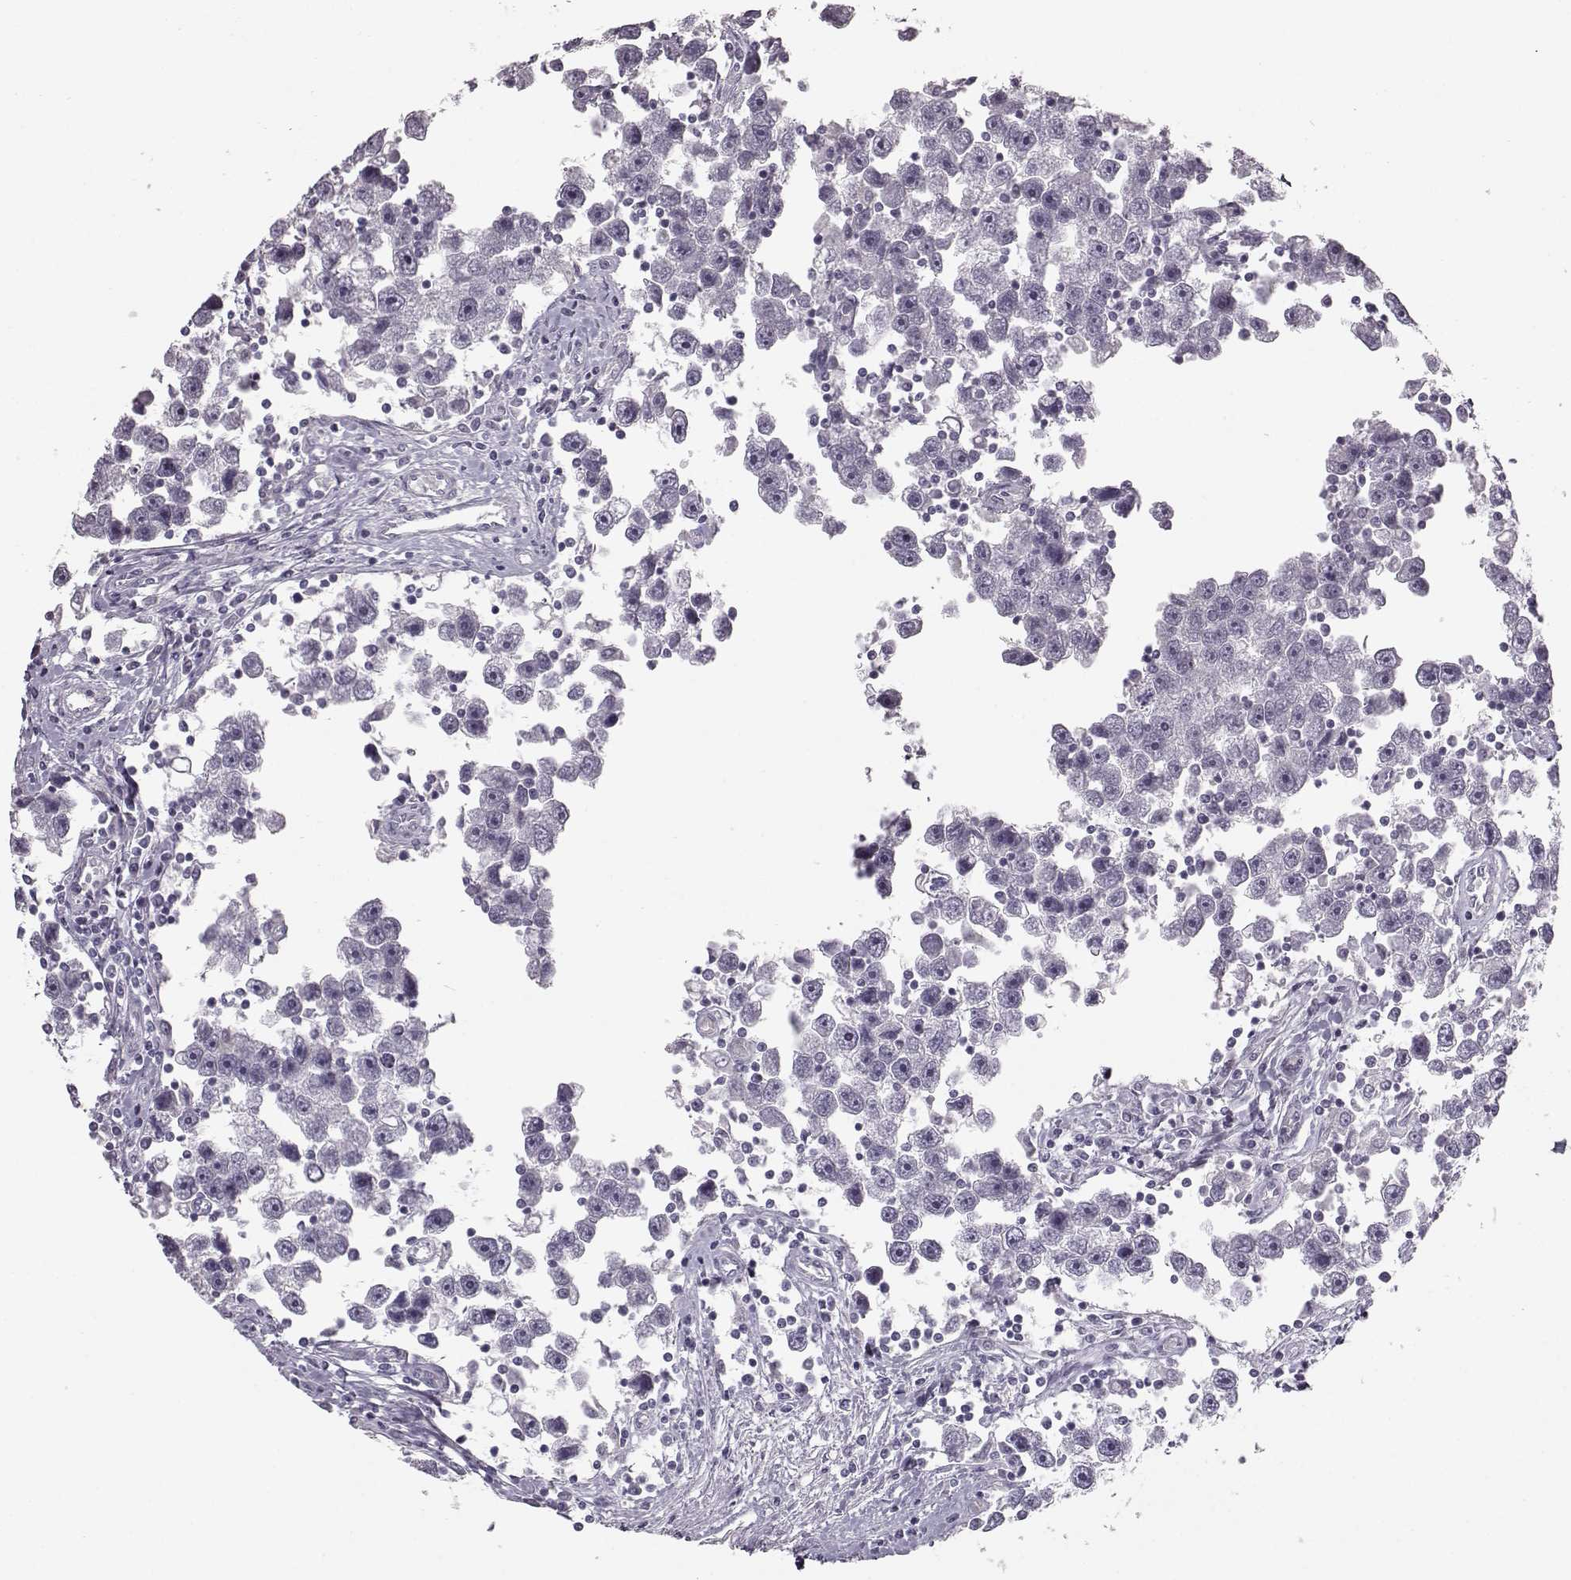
{"staining": {"intensity": "negative", "quantity": "none", "location": "none"}, "tissue": "testis cancer", "cell_type": "Tumor cells", "image_type": "cancer", "snomed": [{"axis": "morphology", "description": "Seminoma, NOS"}, {"axis": "topography", "description": "Testis"}], "caption": "Immunohistochemistry (IHC) micrograph of testis cancer (seminoma) stained for a protein (brown), which displays no expression in tumor cells.", "gene": "BFSP2", "patient": {"sex": "male", "age": 30}}